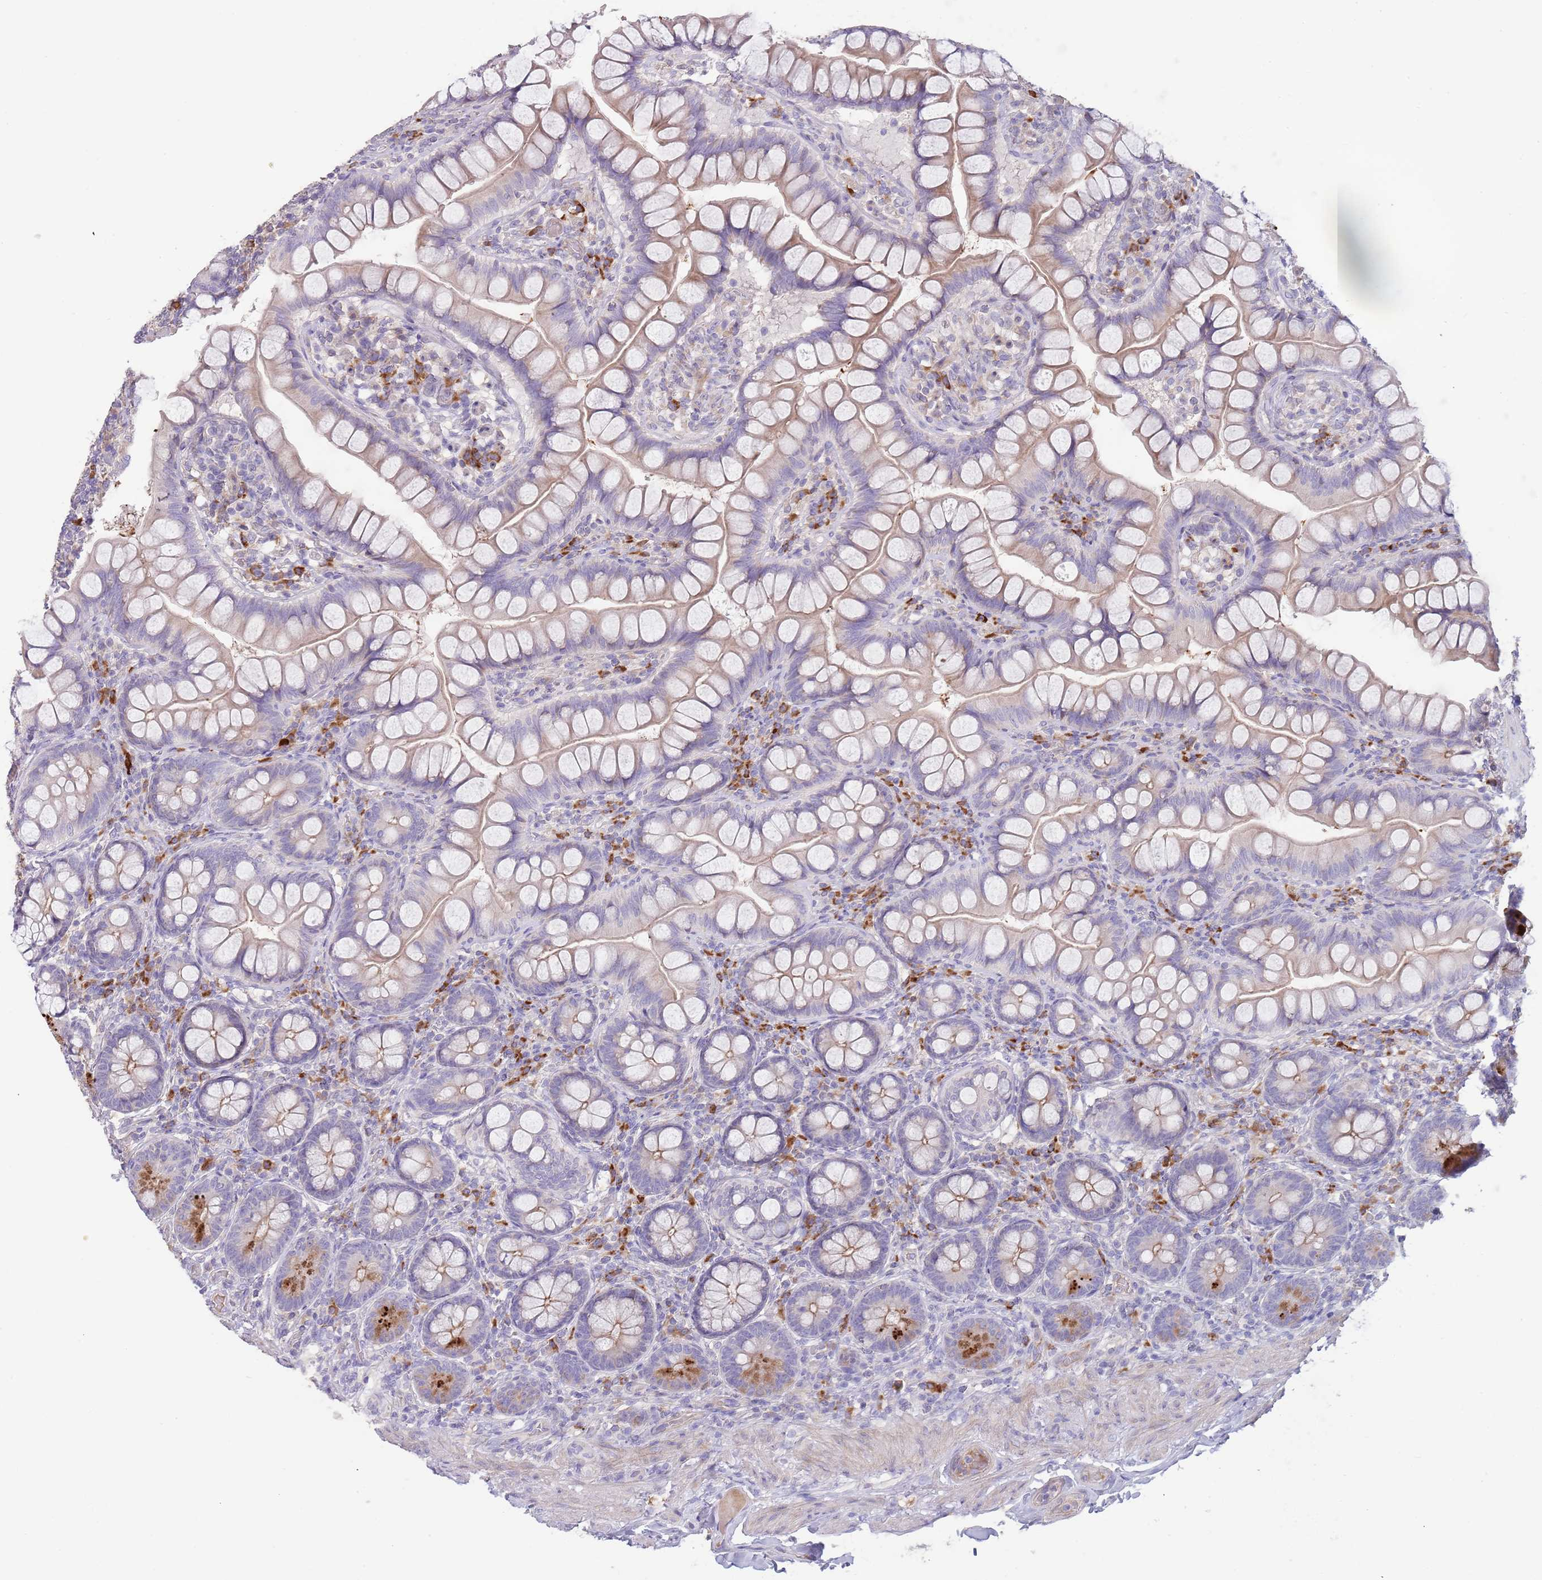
{"staining": {"intensity": "moderate", "quantity": "25%-75%", "location": "cytoplasmic/membranous"}, "tissue": "small intestine", "cell_type": "Glandular cells", "image_type": "normal", "snomed": [{"axis": "morphology", "description": "Normal tissue, NOS"}, {"axis": "topography", "description": "Small intestine"}], "caption": "Immunohistochemistry staining of unremarkable small intestine, which exhibits medium levels of moderate cytoplasmic/membranous expression in approximately 25%-75% of glandular cells indicating moderate cytoplasmic/membranous protein positivity. The staining was performed using DAB (3,3'-diaminobenzidine) (brown) for protein detection and nuclei were counterstained in hematoxylin (blue).", "gene": "SUSD1", "patient": {"sex": "male", "age": 70}}